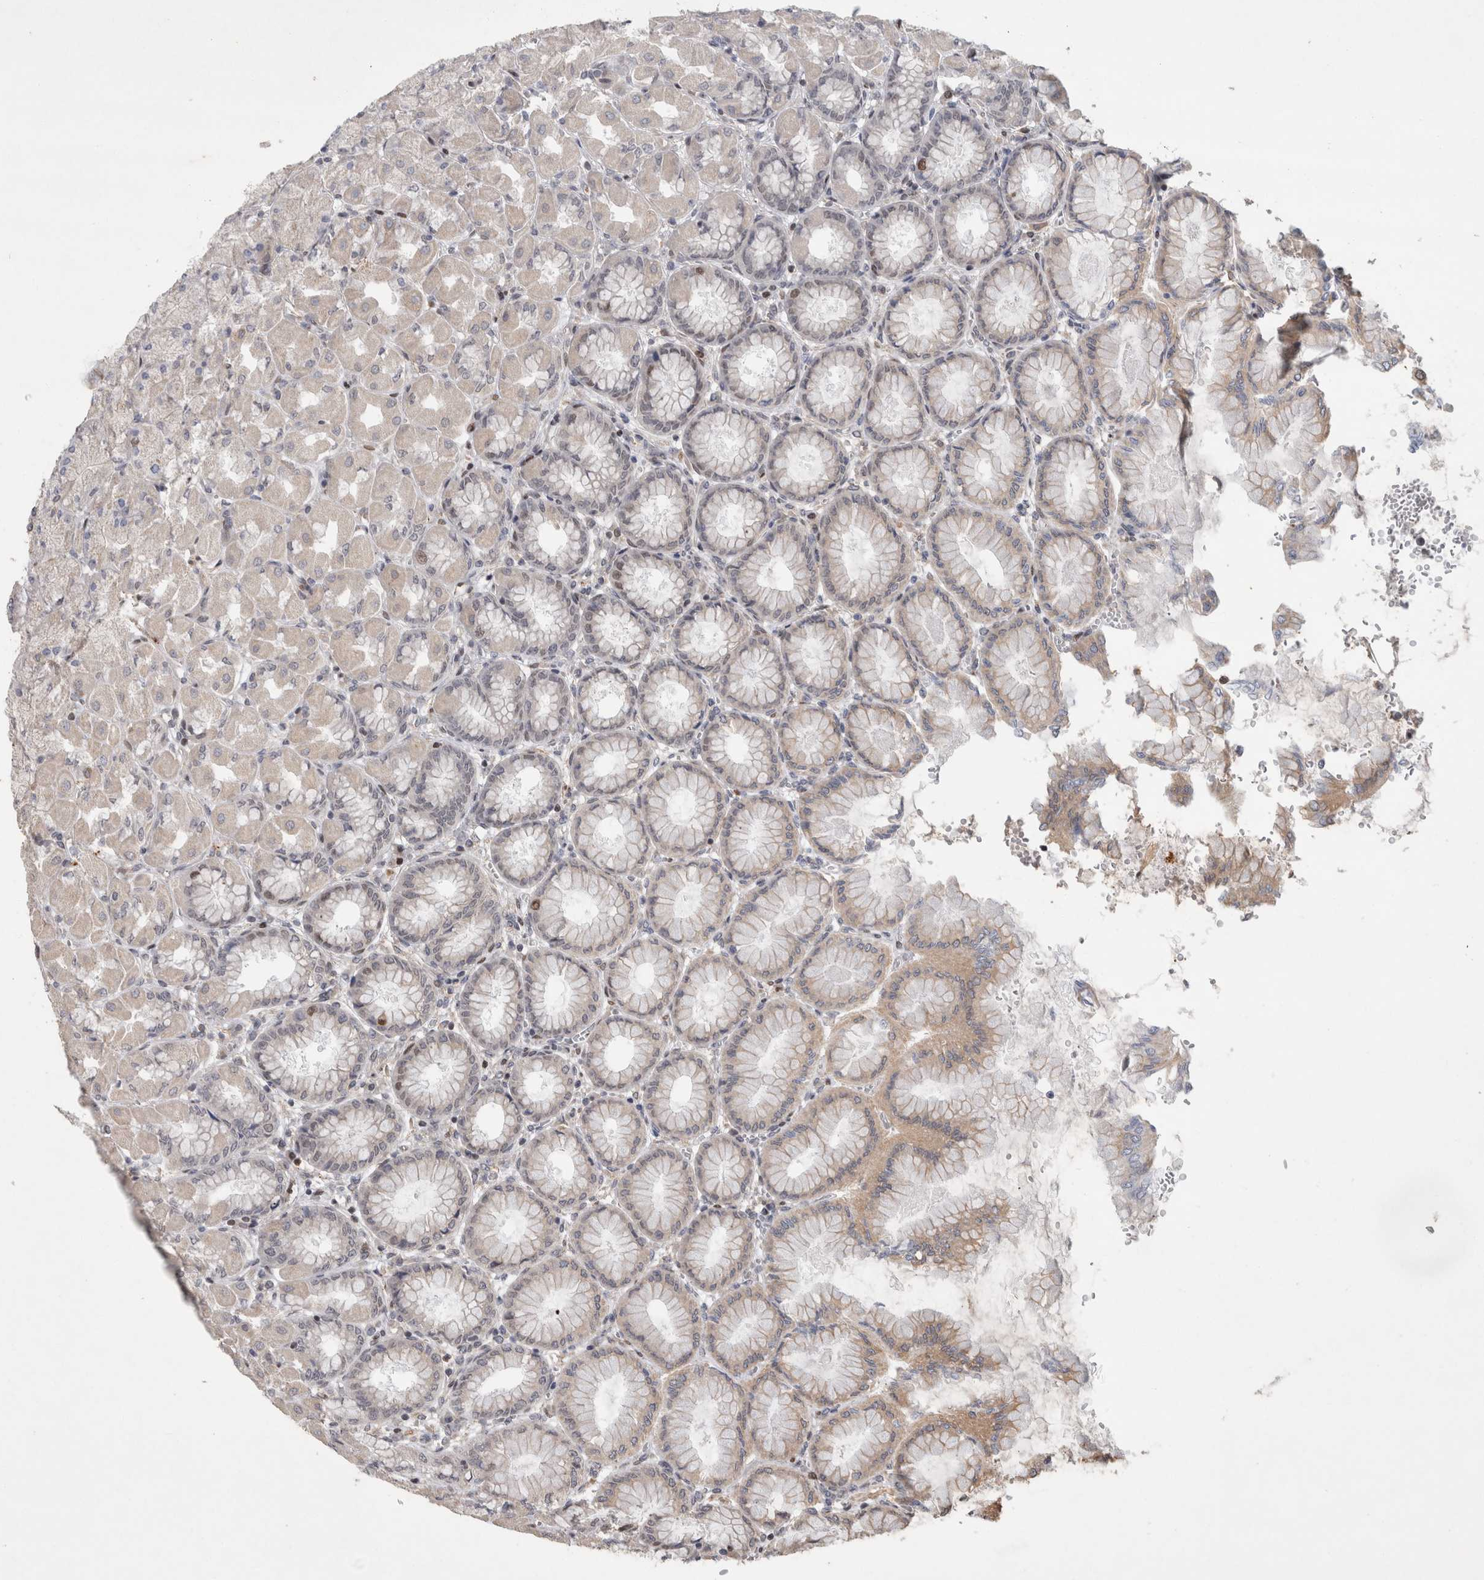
{"staining": {"intensity": "strong", "quantity": "25%-75%", "location": "nuclear"}, "tissue": "stomach", "cell_type": "Glandular cells", "image_type": "normal", "snomed": [{"axis": "morphology", "description": "Normal tissue, NOS"}, {"axis": "topography", "description": "Stomach, upper"}], "caption": "Benign stomach was stained to show a protein in brown. There is high levels of strong nuclear expression in about 25%-75% of glandular cells. (Stains: DAB in brown, nuclei in blue, Microscopy: brightfield microscopy at high magnification).", "gene": "C8orf58", "patient": {"sex": "female", "age": 56}}